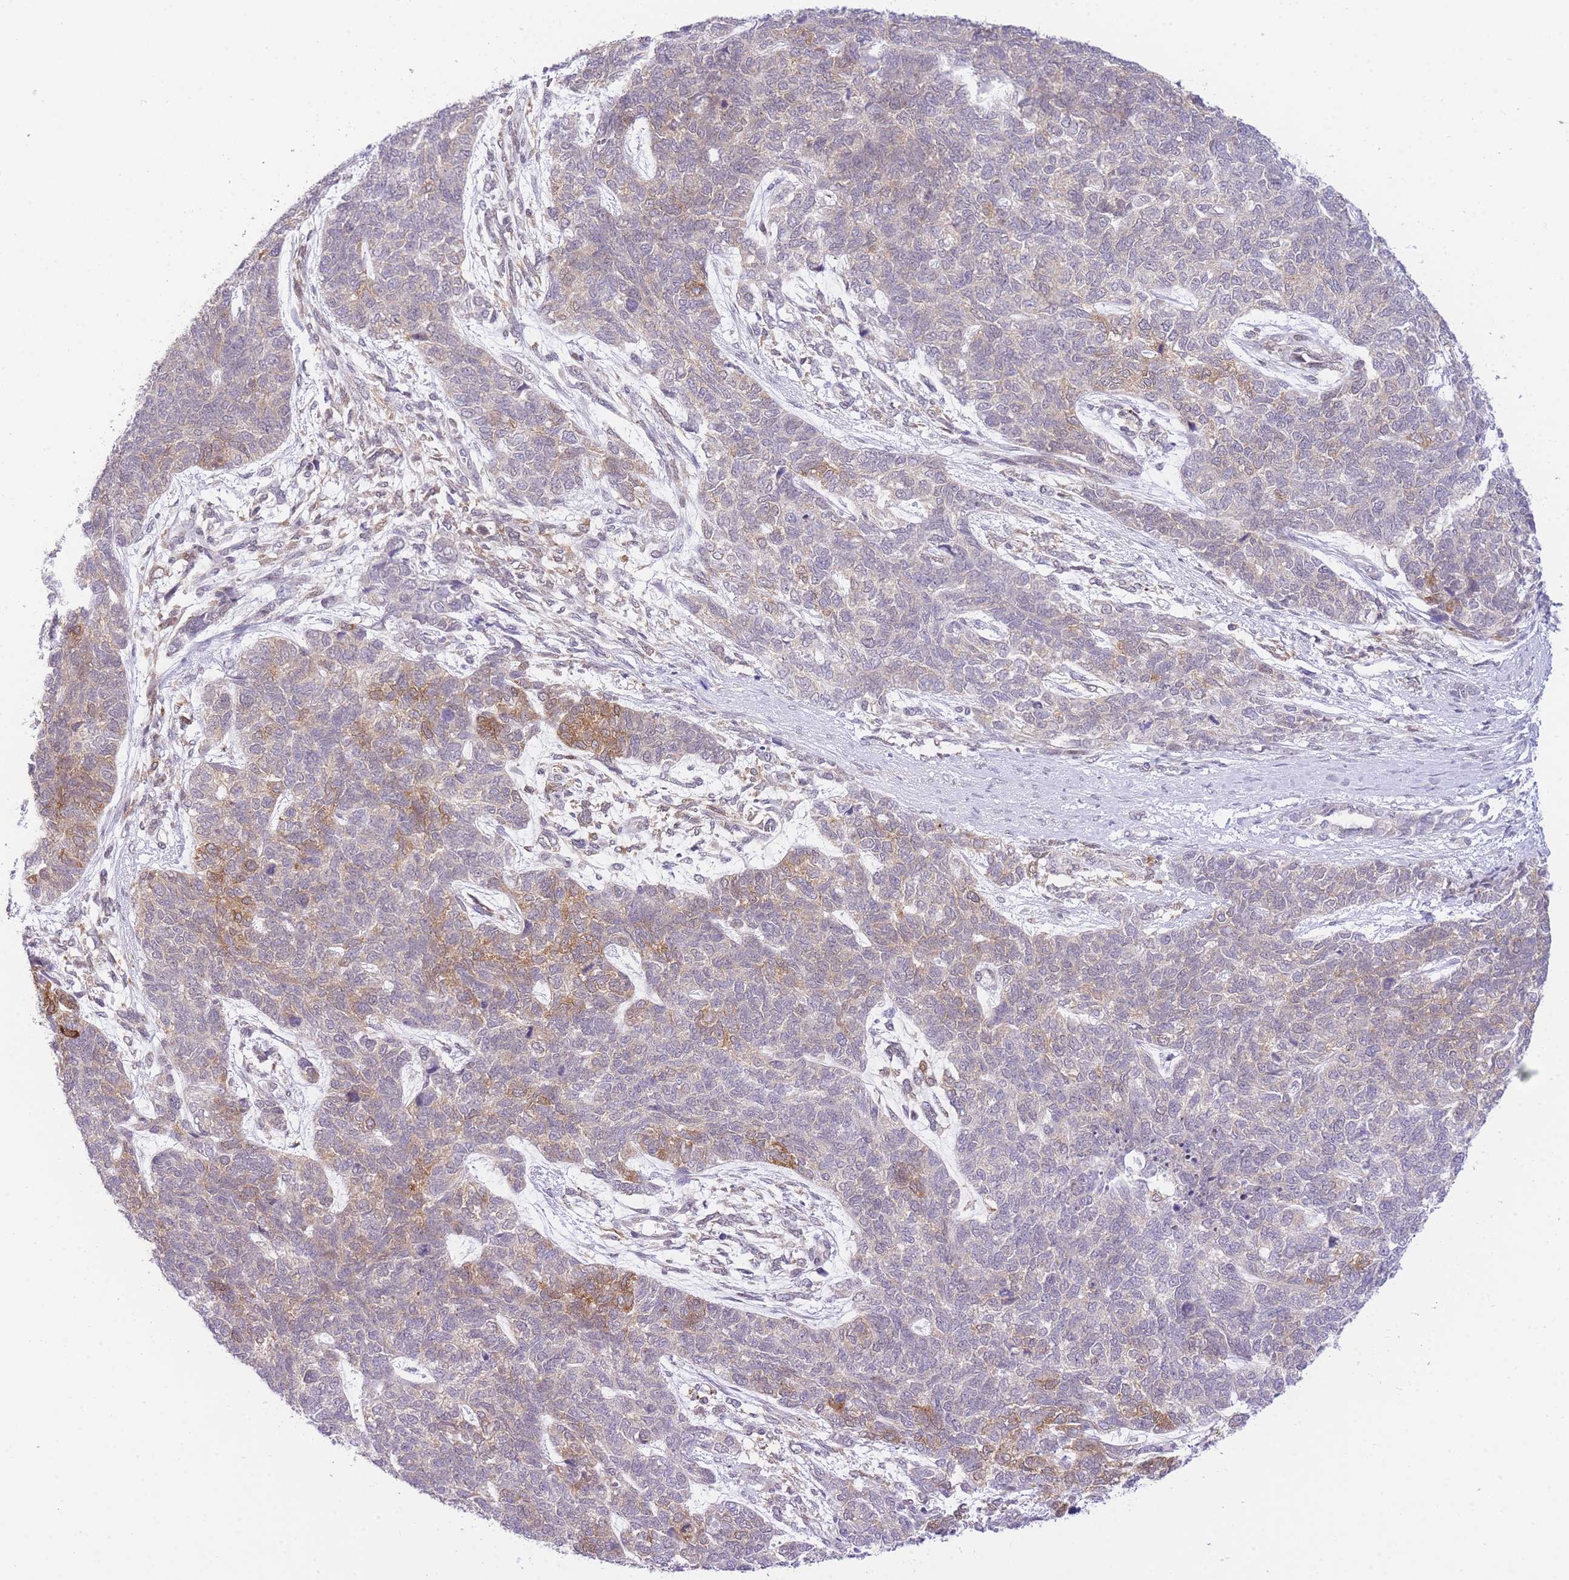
{"staining": {"intensity": "moderate", "quantity": "<25%", "location": "cytoplasmic/membranous"}, "tissue": "cervical cancer", "cell_type": "Tumor cells", "image_type": "cancer", "snomed": [{"axis": "morphology", "description": "Squamous cell carcinoma, NOS"}, {"axis": "topography", "description": "Cervix"}], "caption": "About <25% of tumor cells in cervical cancer (squamous cell carcinoma) exhibit moderate cytoplasmic/membranous protein staining as visualized by brown immunohistochemical staining.", "gene": "STK39", "patient": {"sex": "female", "age": 63}}